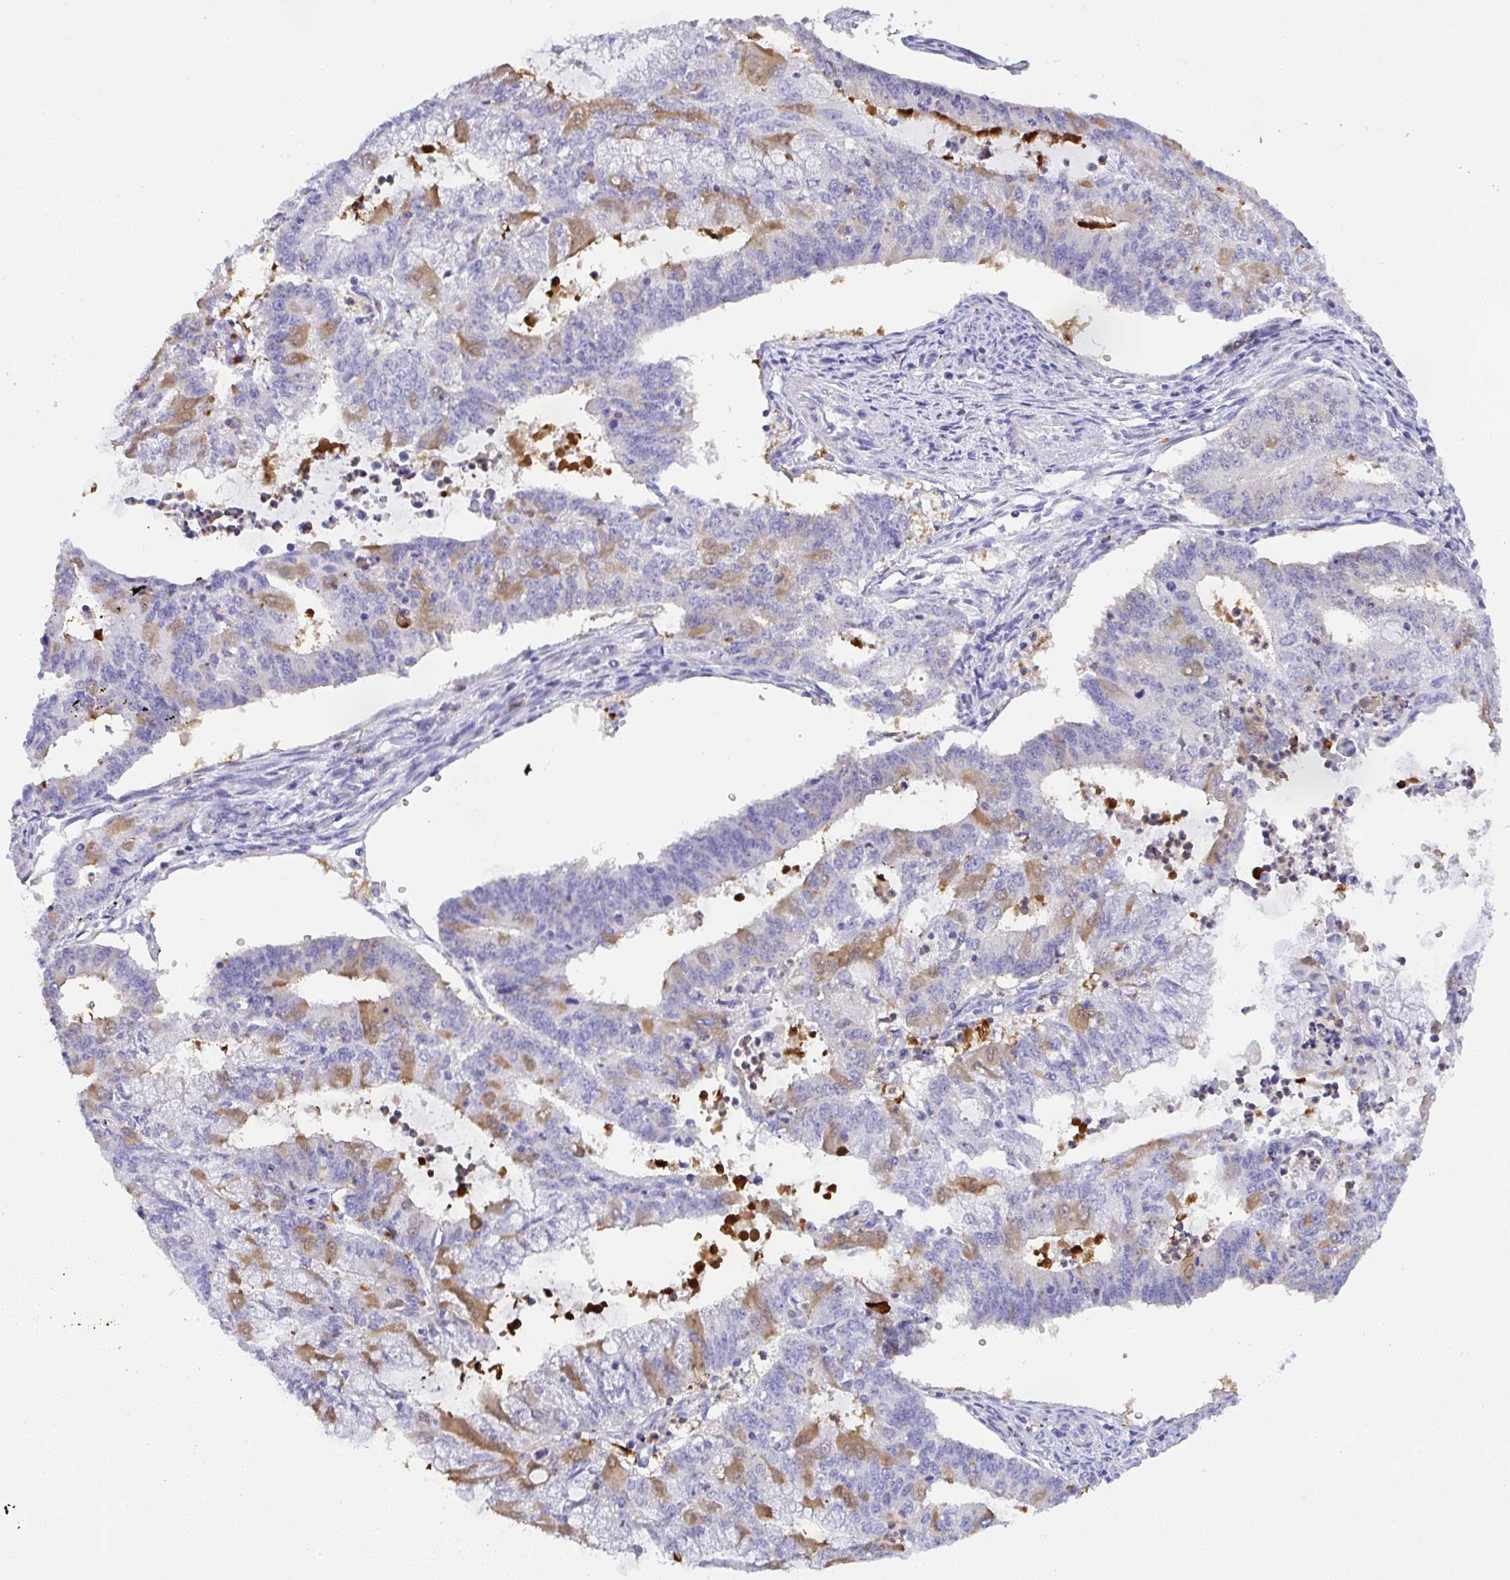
{"staining": {"intensity": "moderate", "quantity": "<25%", "location": "cytoplasmic/membranous"}, "tissue": "endometrial cancer", "cell_type": "Tumor cells", "image_type": "cancer", "snomed": [{"axis": "morphology", "description": "Adenocarcinoma, NOS"}, {"axis": "topography", "description": "Endometrium"}], "caption": "This histopathology image exhibits endometrial cancer (adenocarcinoma) stained with immunohistochemistry to label a protein in brown. The cytoplasmic/membranous of tumor cells show moderate positivity for the protein. Nuclei are counter-stained blue.", "gene": "TNFAIP8", "patient": {"sex": "female", "age": 61}}